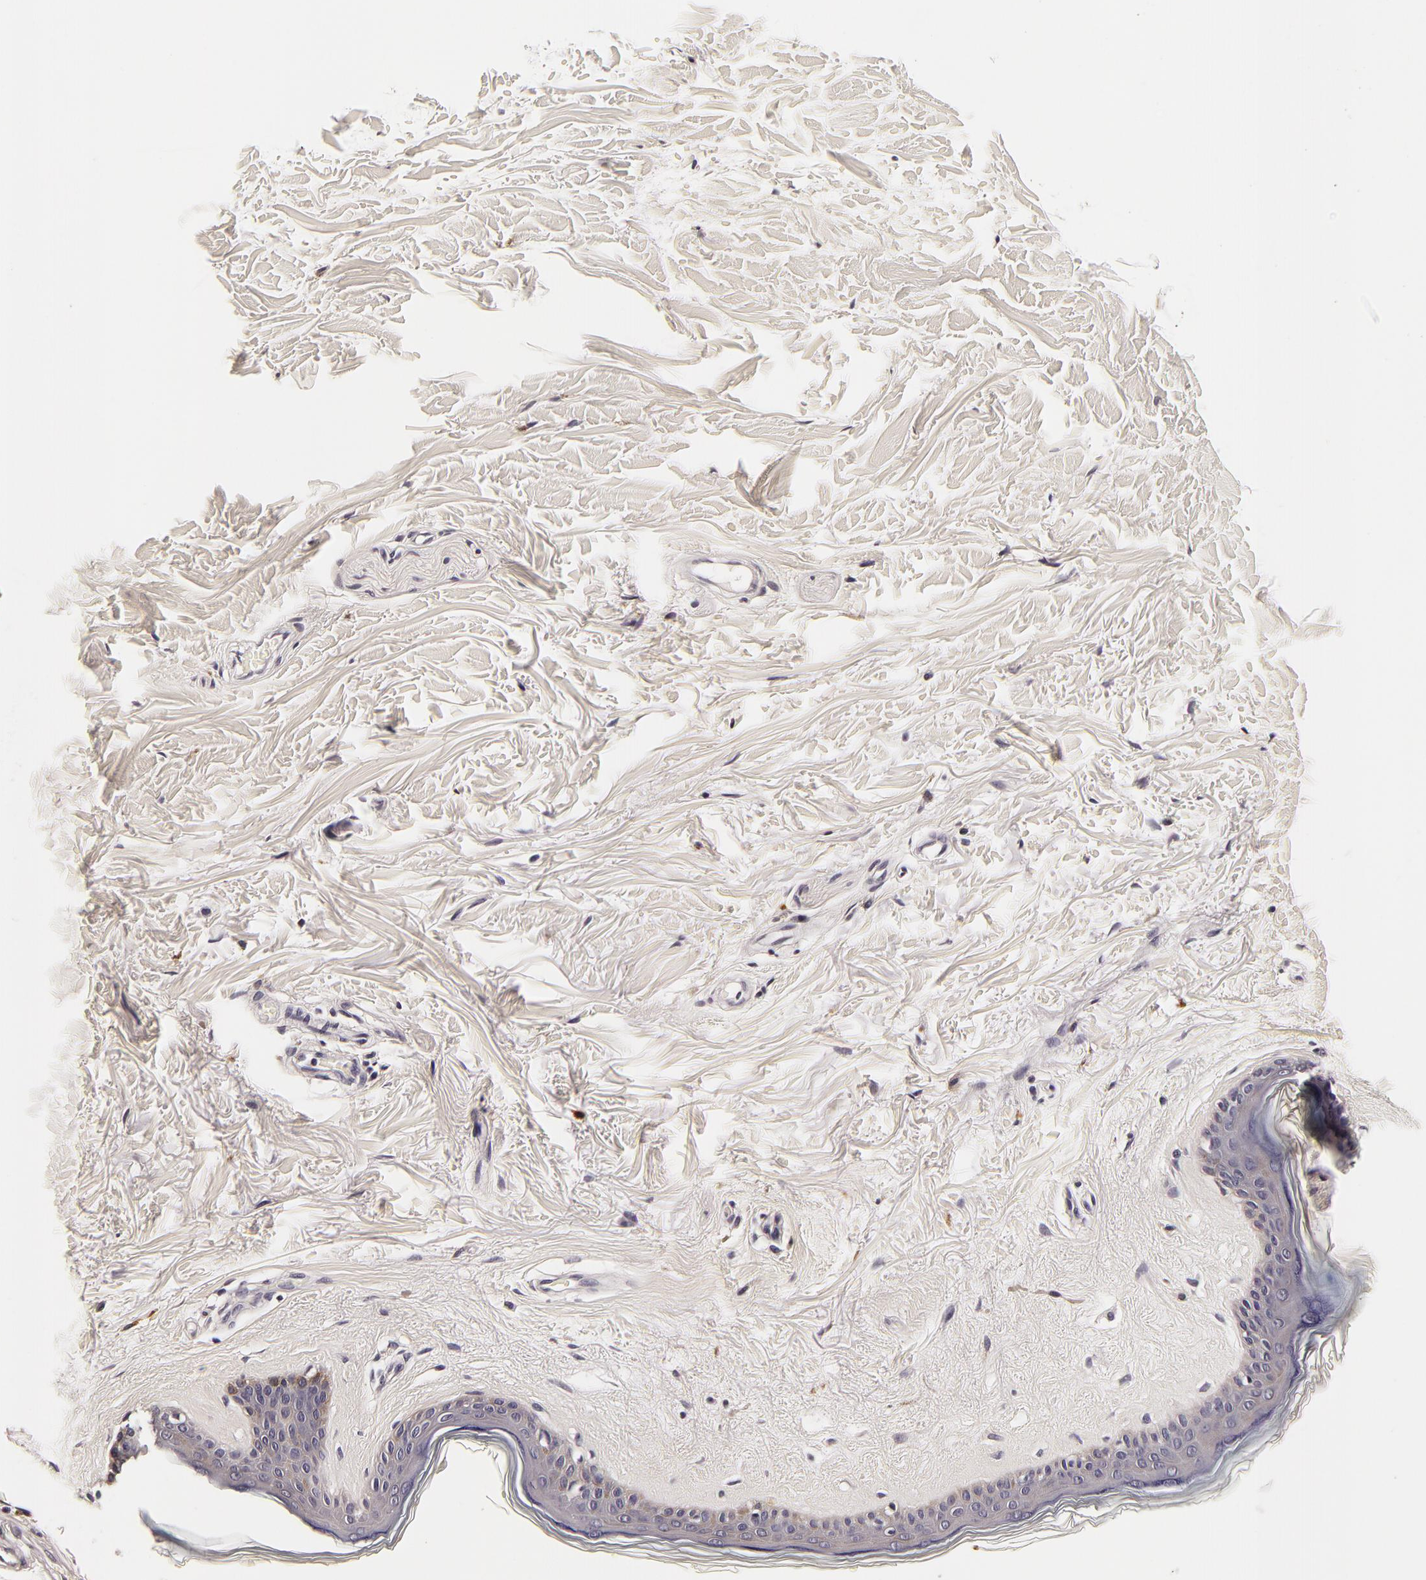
{"staining": {"intensity": "negative", "quantity": "none", "location": "none"}, "tissue": "skin", "cell_type": "Fibroblasts", "image_type": "normal", "snomed": [{"axis": "morphology", "description": "Normal tissue, NOS"}, {"axis": "topography", "description": "Skin"}], "caption": "An immunohistochemistry histopathology image of benign skin is shown. There is no staining in fibroblasts of skin. The staining was performed using DAB to visualize the protein expression in brown, while the nuclei were stained in blue with hematoxylin (Magnification: 20x).", "gene": "LGALS3BP", "patient": {"sex": "female", "age": 56}}